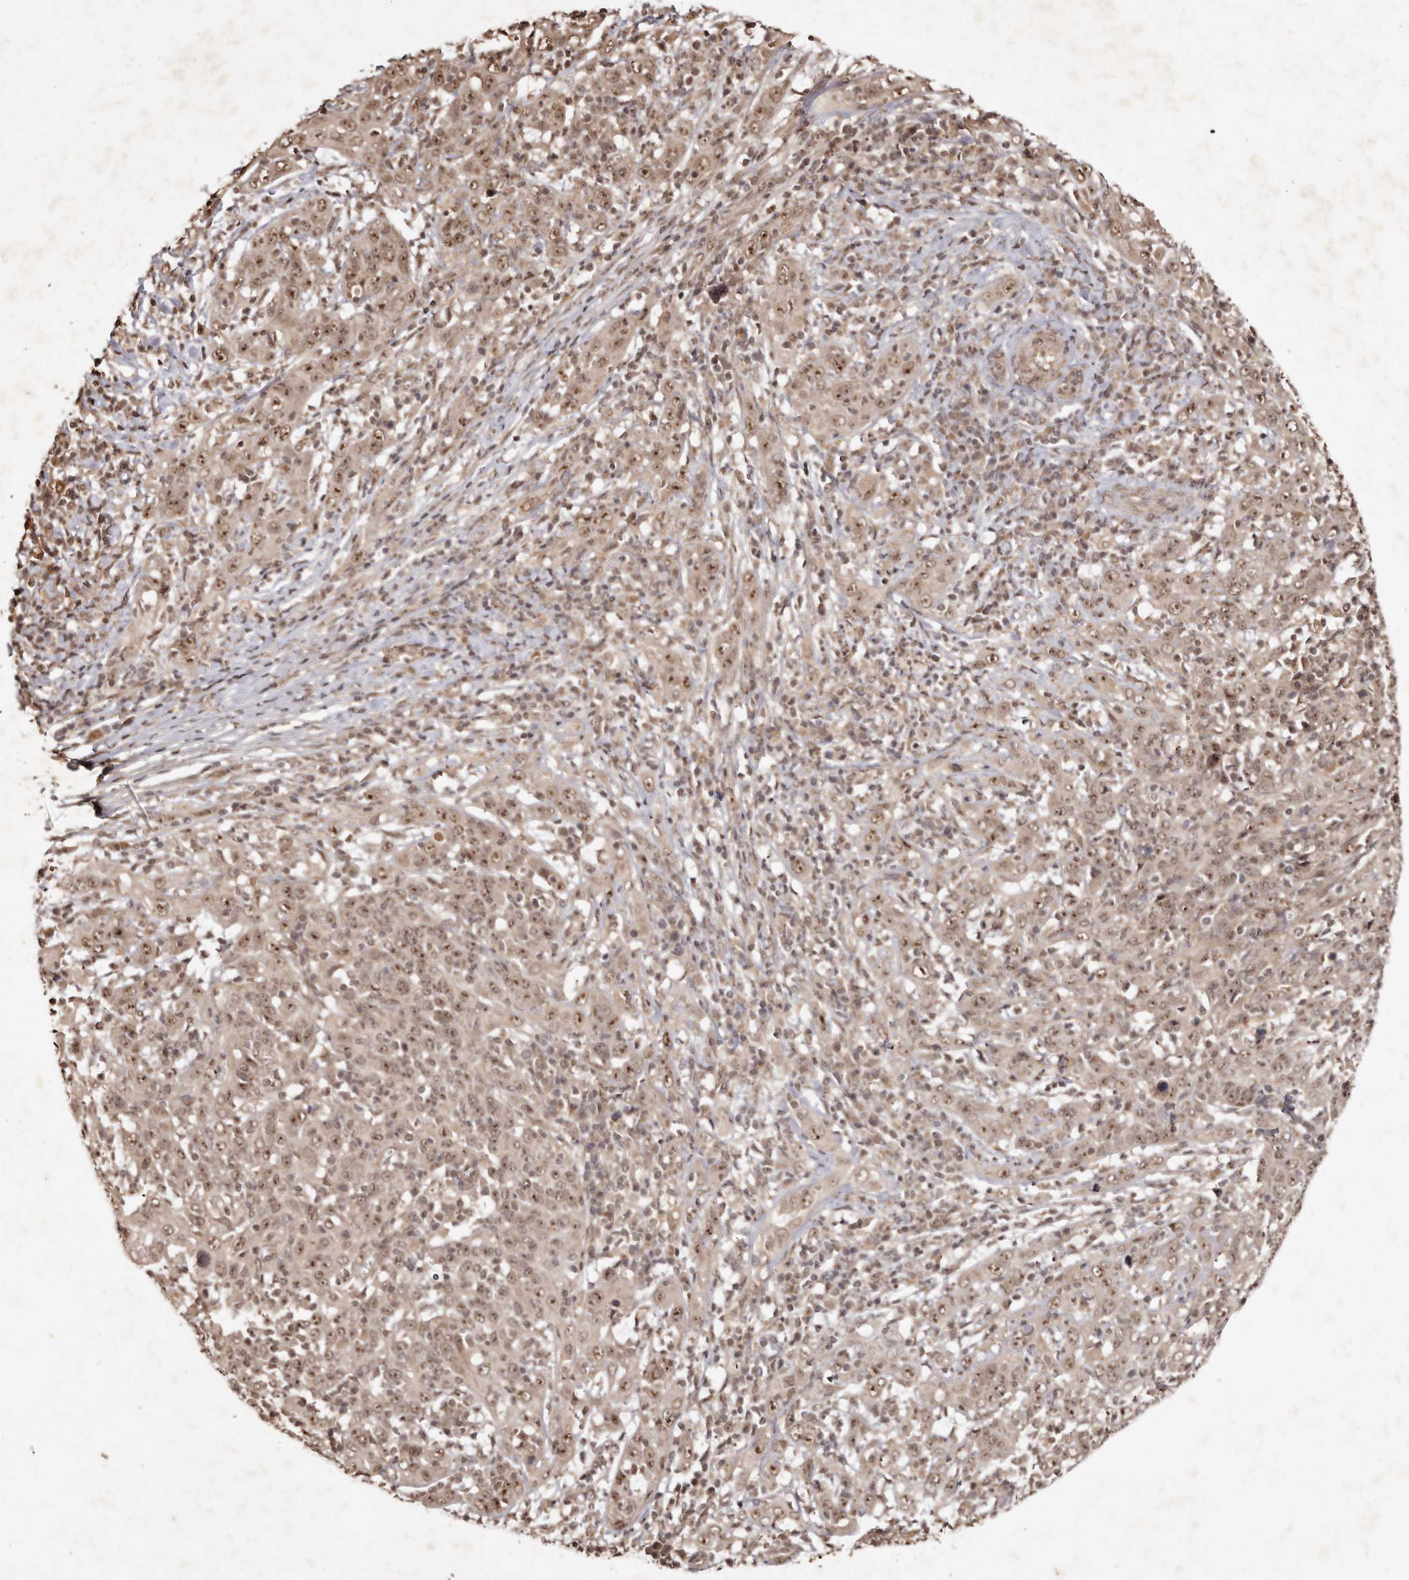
{"staining": {"intensity": "moderate", "quantity": ">75%", "location": "cytoplasmic/membranous,nuclear"}, "tissue": "cervical cancer", "cell_type": "Tumor cells", "image_type": "cancer", "snomed": [{"axis": "morphology", "description": "Squamous cell carcinoma, NOS"}, {"axis": "topography", "description": "Cervix"}], "caption": "Immunohistochemical staining of human cervical cancer shows medium levels of moderate cytoplasmic/membranous and nuclear protein positivity in approximately >75% of tumor cells.", "gene": "NOTCH1", "patient": {"sex": "female", "age": 46}}